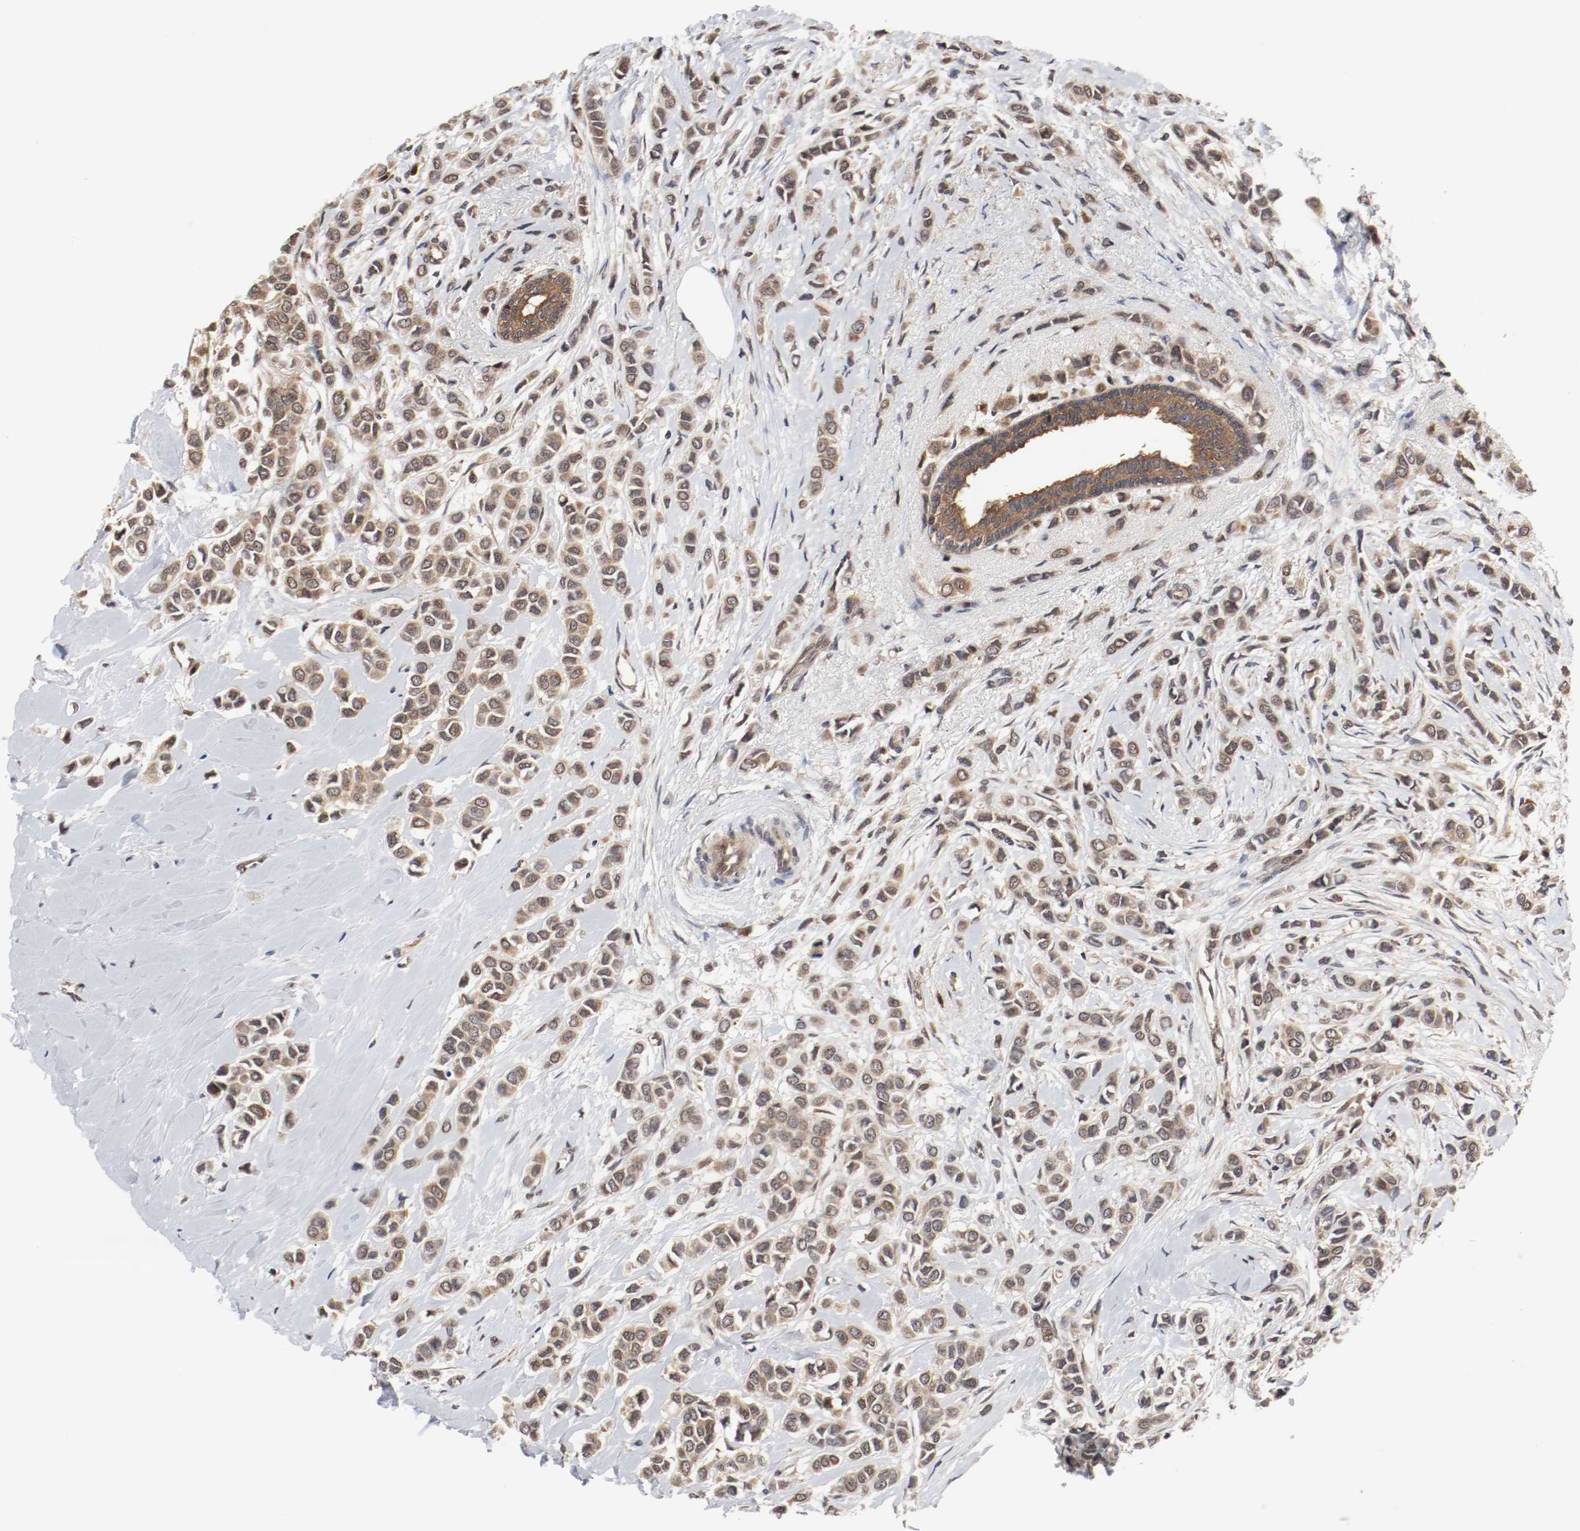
{"staining": {"intensity": "moderate", "quantity": ">75%", "location": "cytoplasmic/membranous,nuclear"}, "tissue": "breast cancer", "cell_type": "Tumor cells", "image_type": "cancer", "snomed": [{"axis": "morphology", "description": "Lobular carcinoma"}, {"axis": "topography", "description": "Breast"}], "caption": "A histopathology image of human breast cancer (lobular carcinoma) stained for a protein exhibits moderate cytoplasmic/membranous and nuclear brown staining in tumor cells.", "gene": "AFG3L2", "patient": {"sex": "female", "age": 51}}